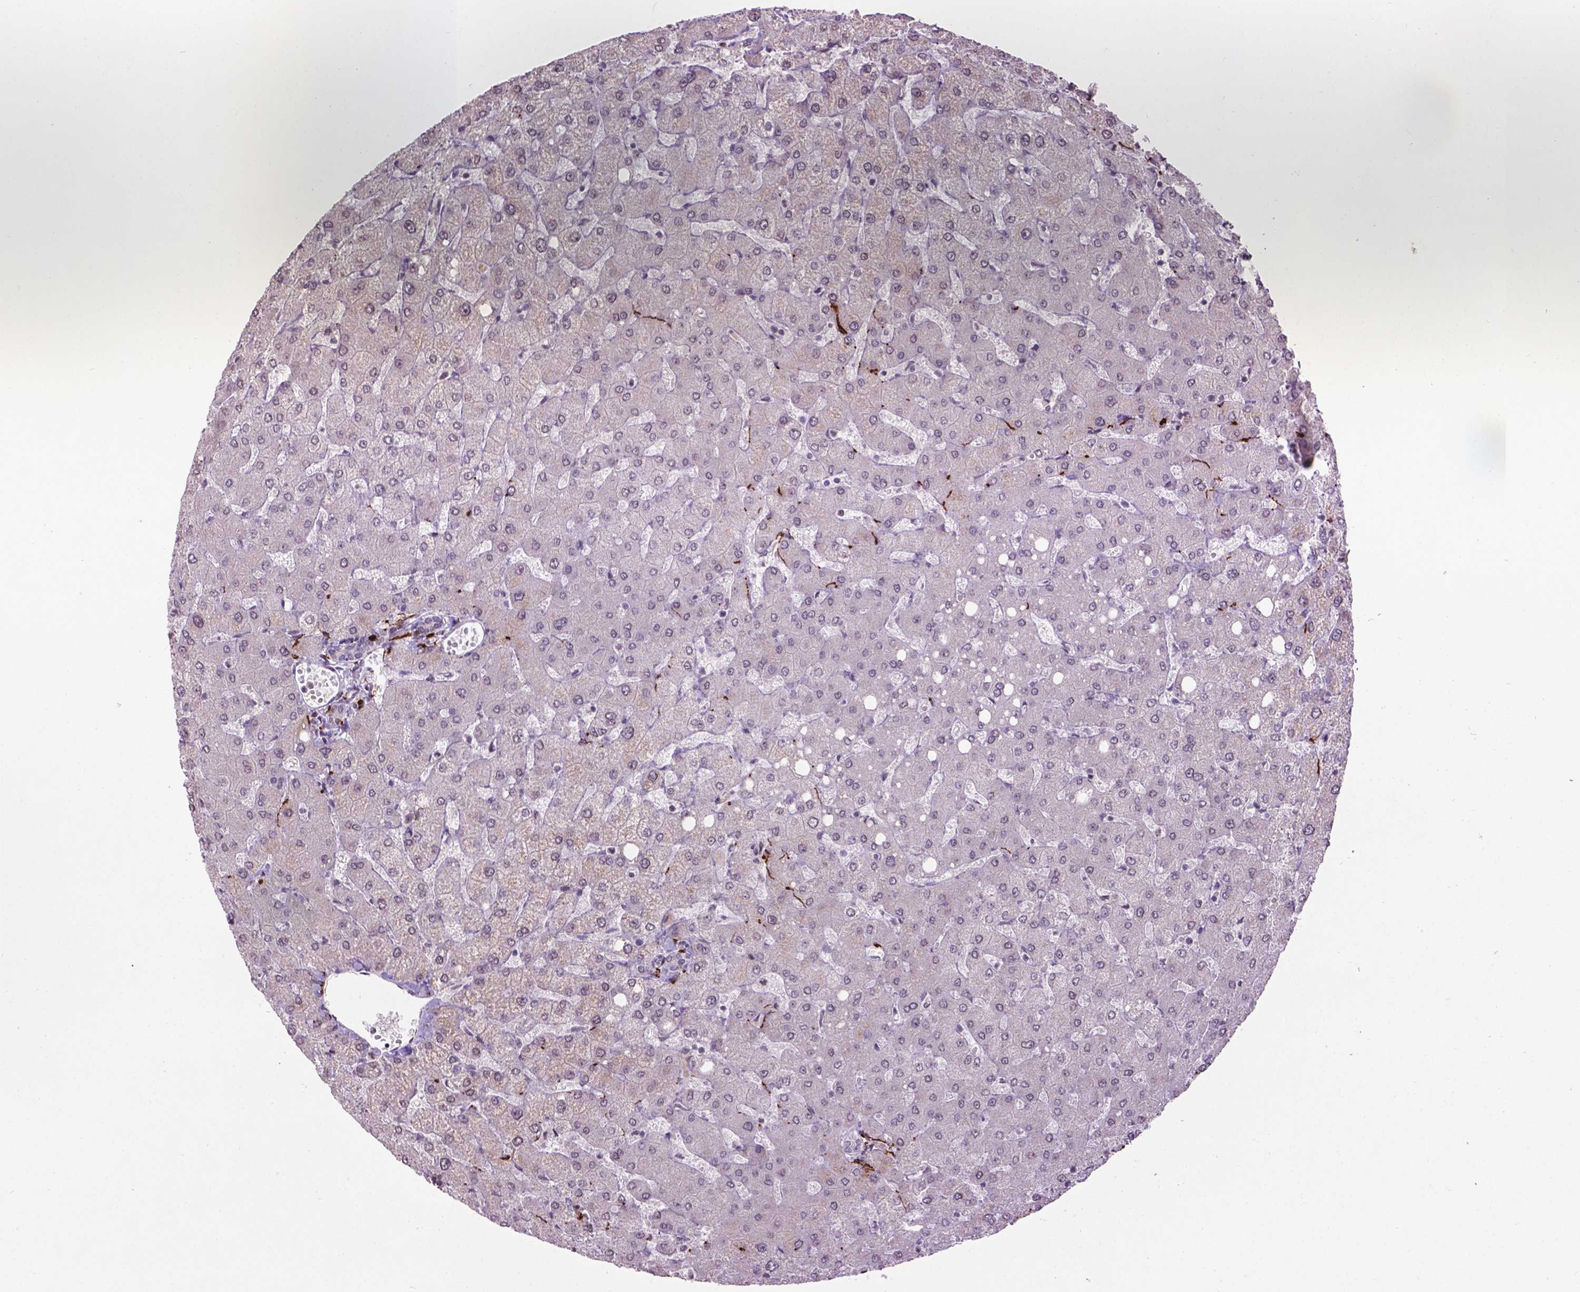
{"staining": {"intensity": "negative", "quantity": "none", "location": "none"}, "tissue": "liver", "cell_type": "Cholangiocytes", "image_type": "normal", "snomed": [{"axis": "morphology", "description": "Normal tissue, NOS"}, {"axis": "topography", "description": "Liver"}], "caption": "High magnification brightfield microscopy of normal liver stained with DAB (3,3'-diaminobenzidine) (brown) and counterstained with hematoxylin (blue): cholangiocytes show no significant expression. The staining was performed using DAB (3,3'-diaminobenzidine) to visualize the protein expression in brown, while the nuclei were stained in blue with hematoxylin (Magnification: 20x).", "gene": "TH", "patient": {"sex": "female", "age": 54}}